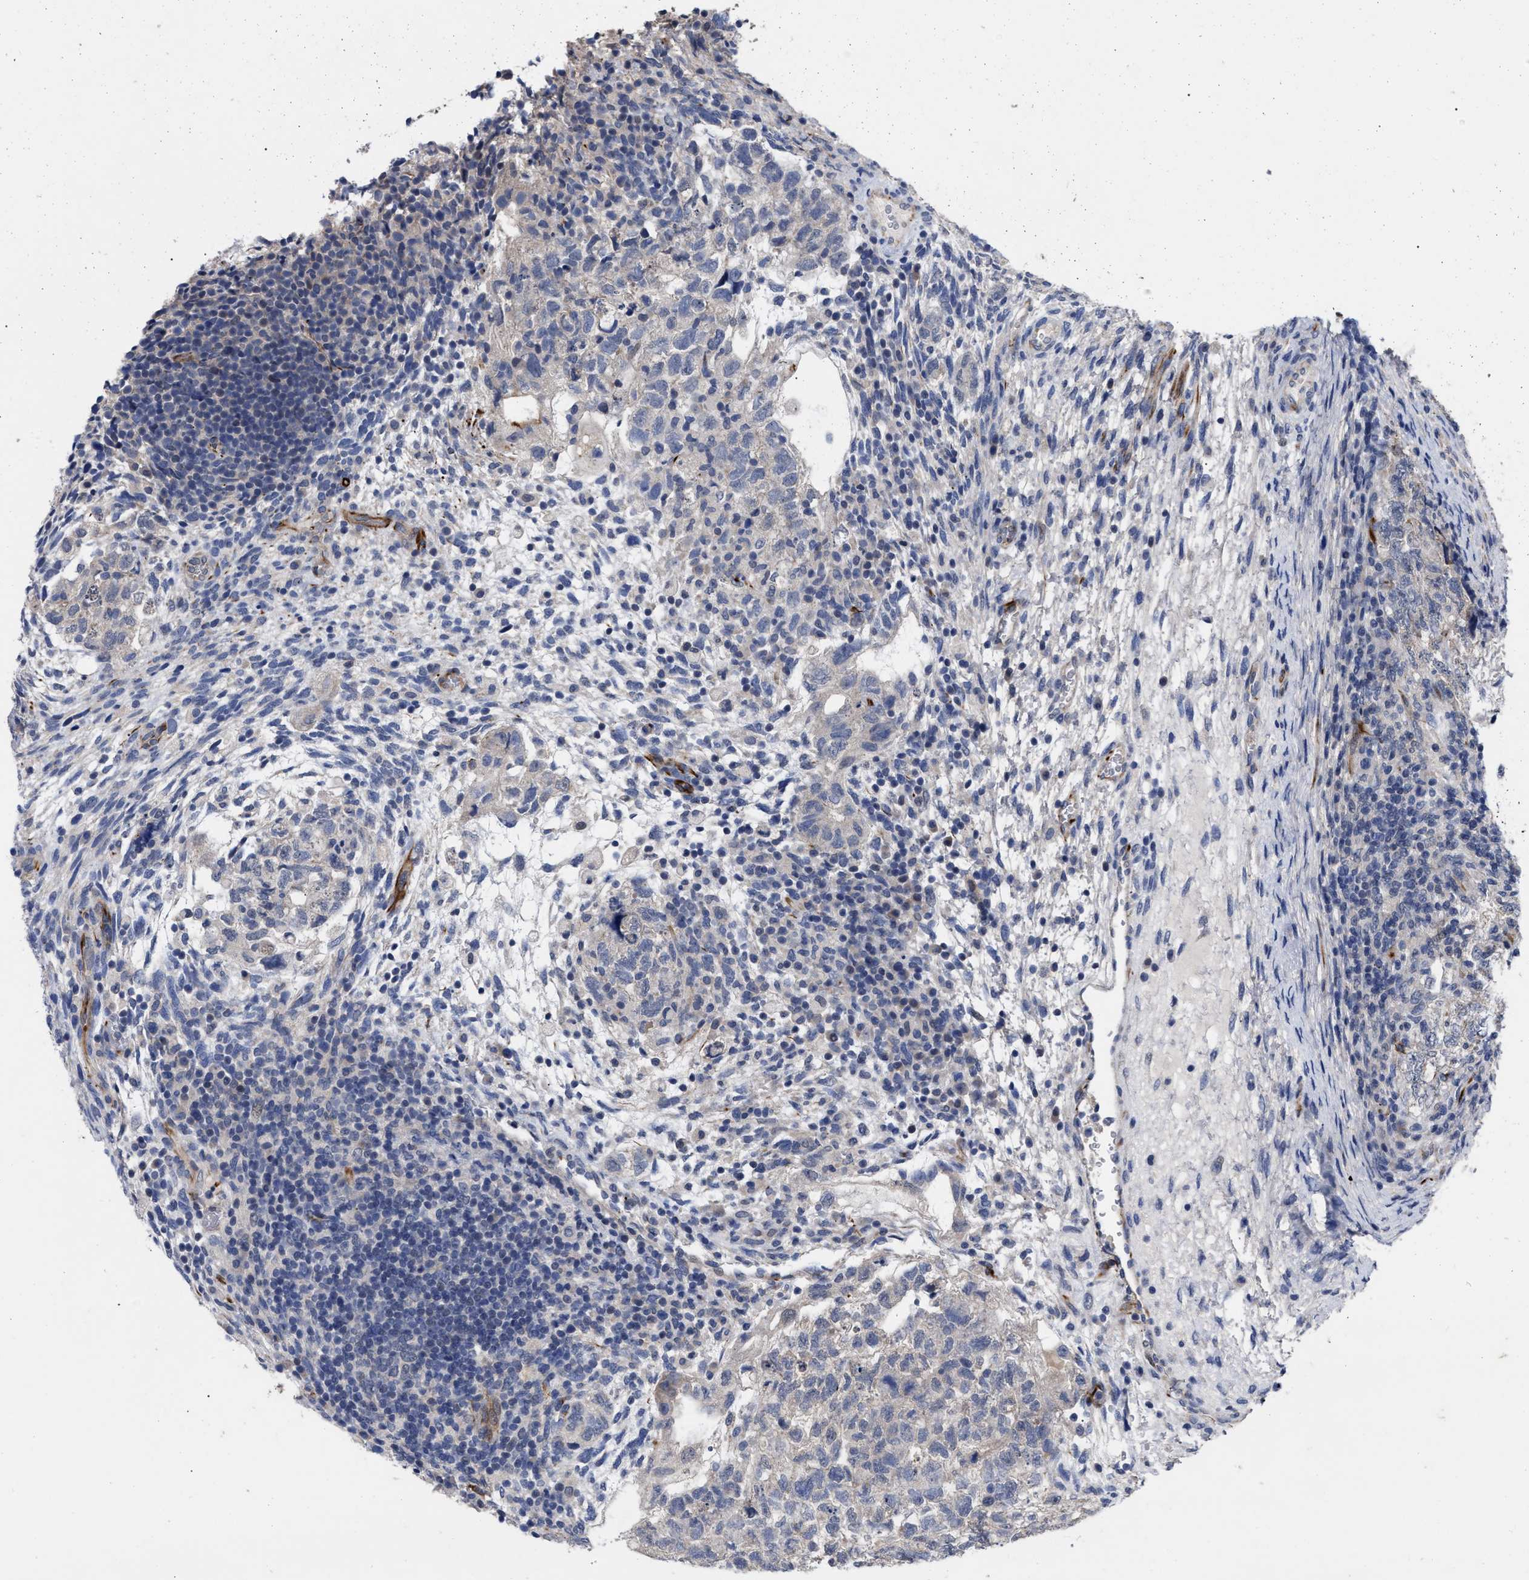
{"staining": {"intensity": "negative", "quantity": "none", "location": "none"}, "tissue": "testis cancer", "cell_type": "Tumor cells", "image_type": "cancer", "snomed": [{"axis": "morphology", "description": "Carcinoma, Embryonal, NOS"}, {"axis": "topography", "description": "Testis"}], "caption": "Testis cancer (embryonal carcinoma) was stained to show a protein in brown. There is no significant positivity in tumor cells.", "gene": "CCN5", "patient": {"sex": "male", "age": 36}}